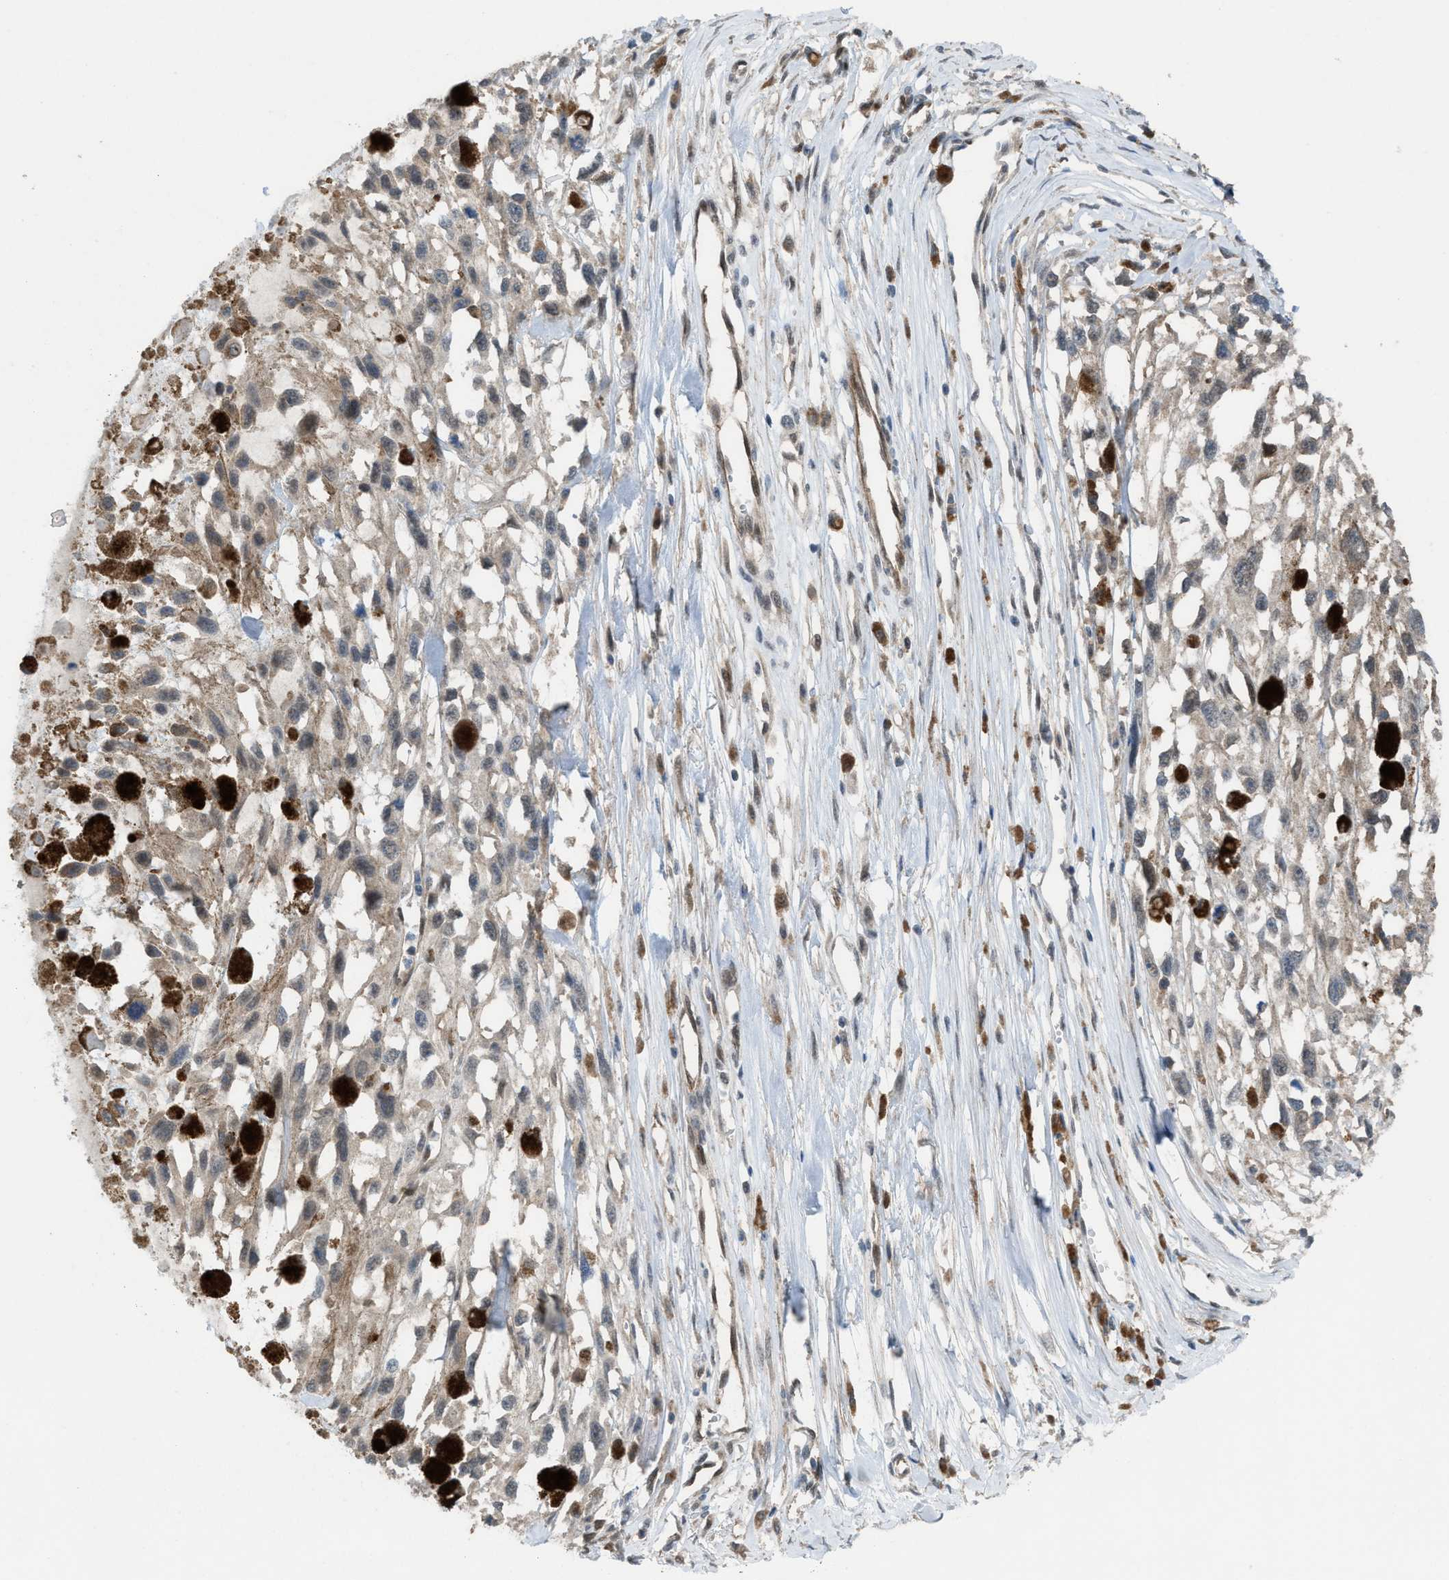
{"staining": {"intensity": "negative", "quantity": "none", "location": "none"}, "tissue": "melanoma", "cell_type": "Tumor cells", "image_type": "cancer", "snomed": [{"axis": "morphology", "description": "Malignant melanoma, Metastatic site"}, {"axis": "topography", "description": "Lymph node"}], "caption": "Immunohistochemistry (IHC) histopathology image of neoplastic tissue: melanoma stained with DAB (3,3'-diaminobenzidine) shows no significant protein expression in tumor cells.", "gene": "PLAA", "patient": {"sex": "male", "age": 59}}